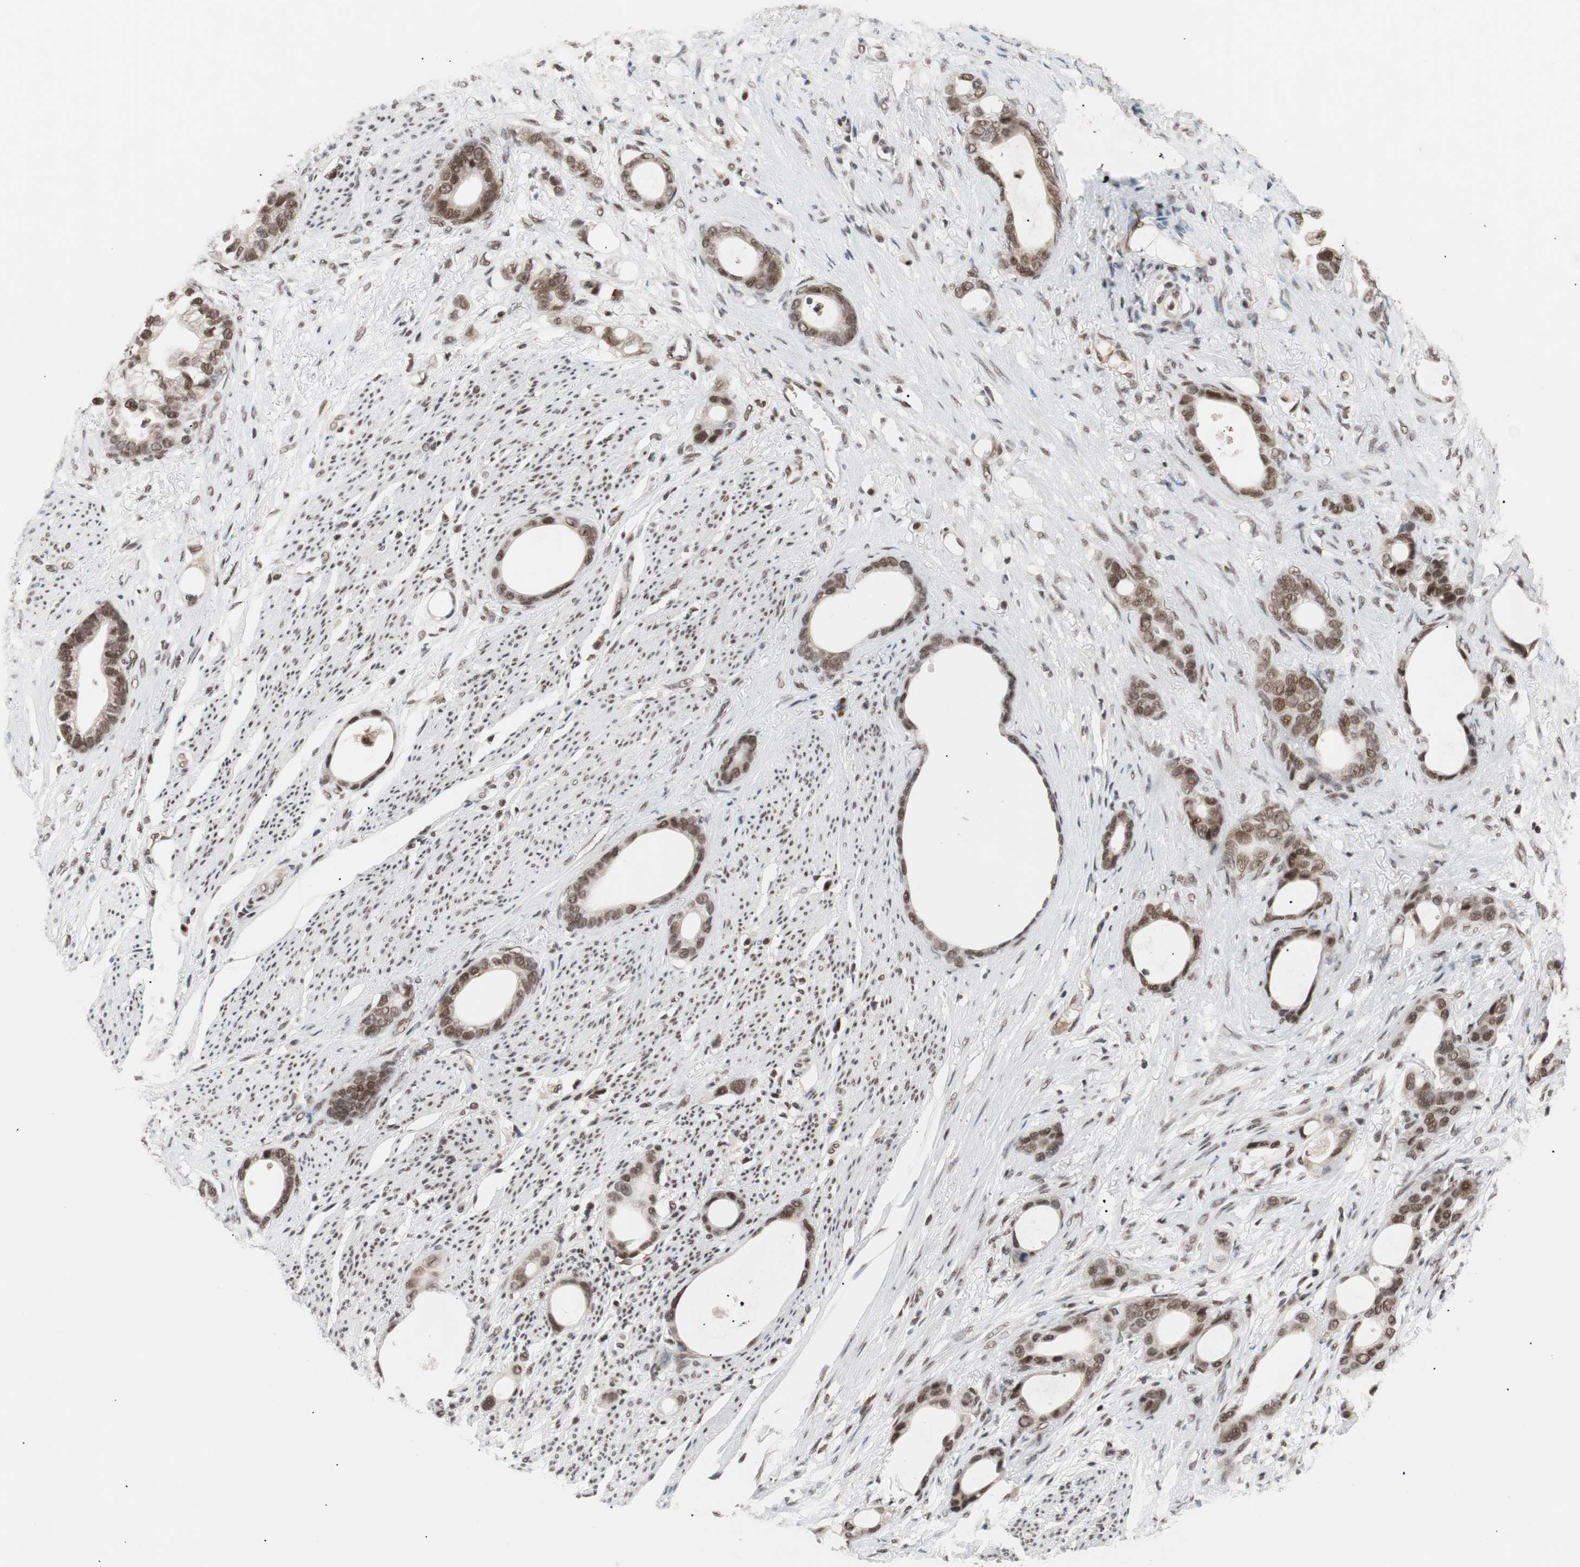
{"staining": {"intensity": "moderate", "quantity": ">75%", "location": "nuclear"}, "tissue": "stomach cancer", "cell_type": "Tumor cells", "image_type": "cancer", "snomed": [{"axis": "morphology", "description": "Adenocarcinoma, NOS"}, {"axis": "topography", "description": "Stomach"}], "caption": "Tumor cells reveal medium levels of moderate nuclear staining in approximately >75% of cells in human stomach adenocarcinoma.", "gene": "CHAMP1", "patient": {"sex": "female", "age": 75}}